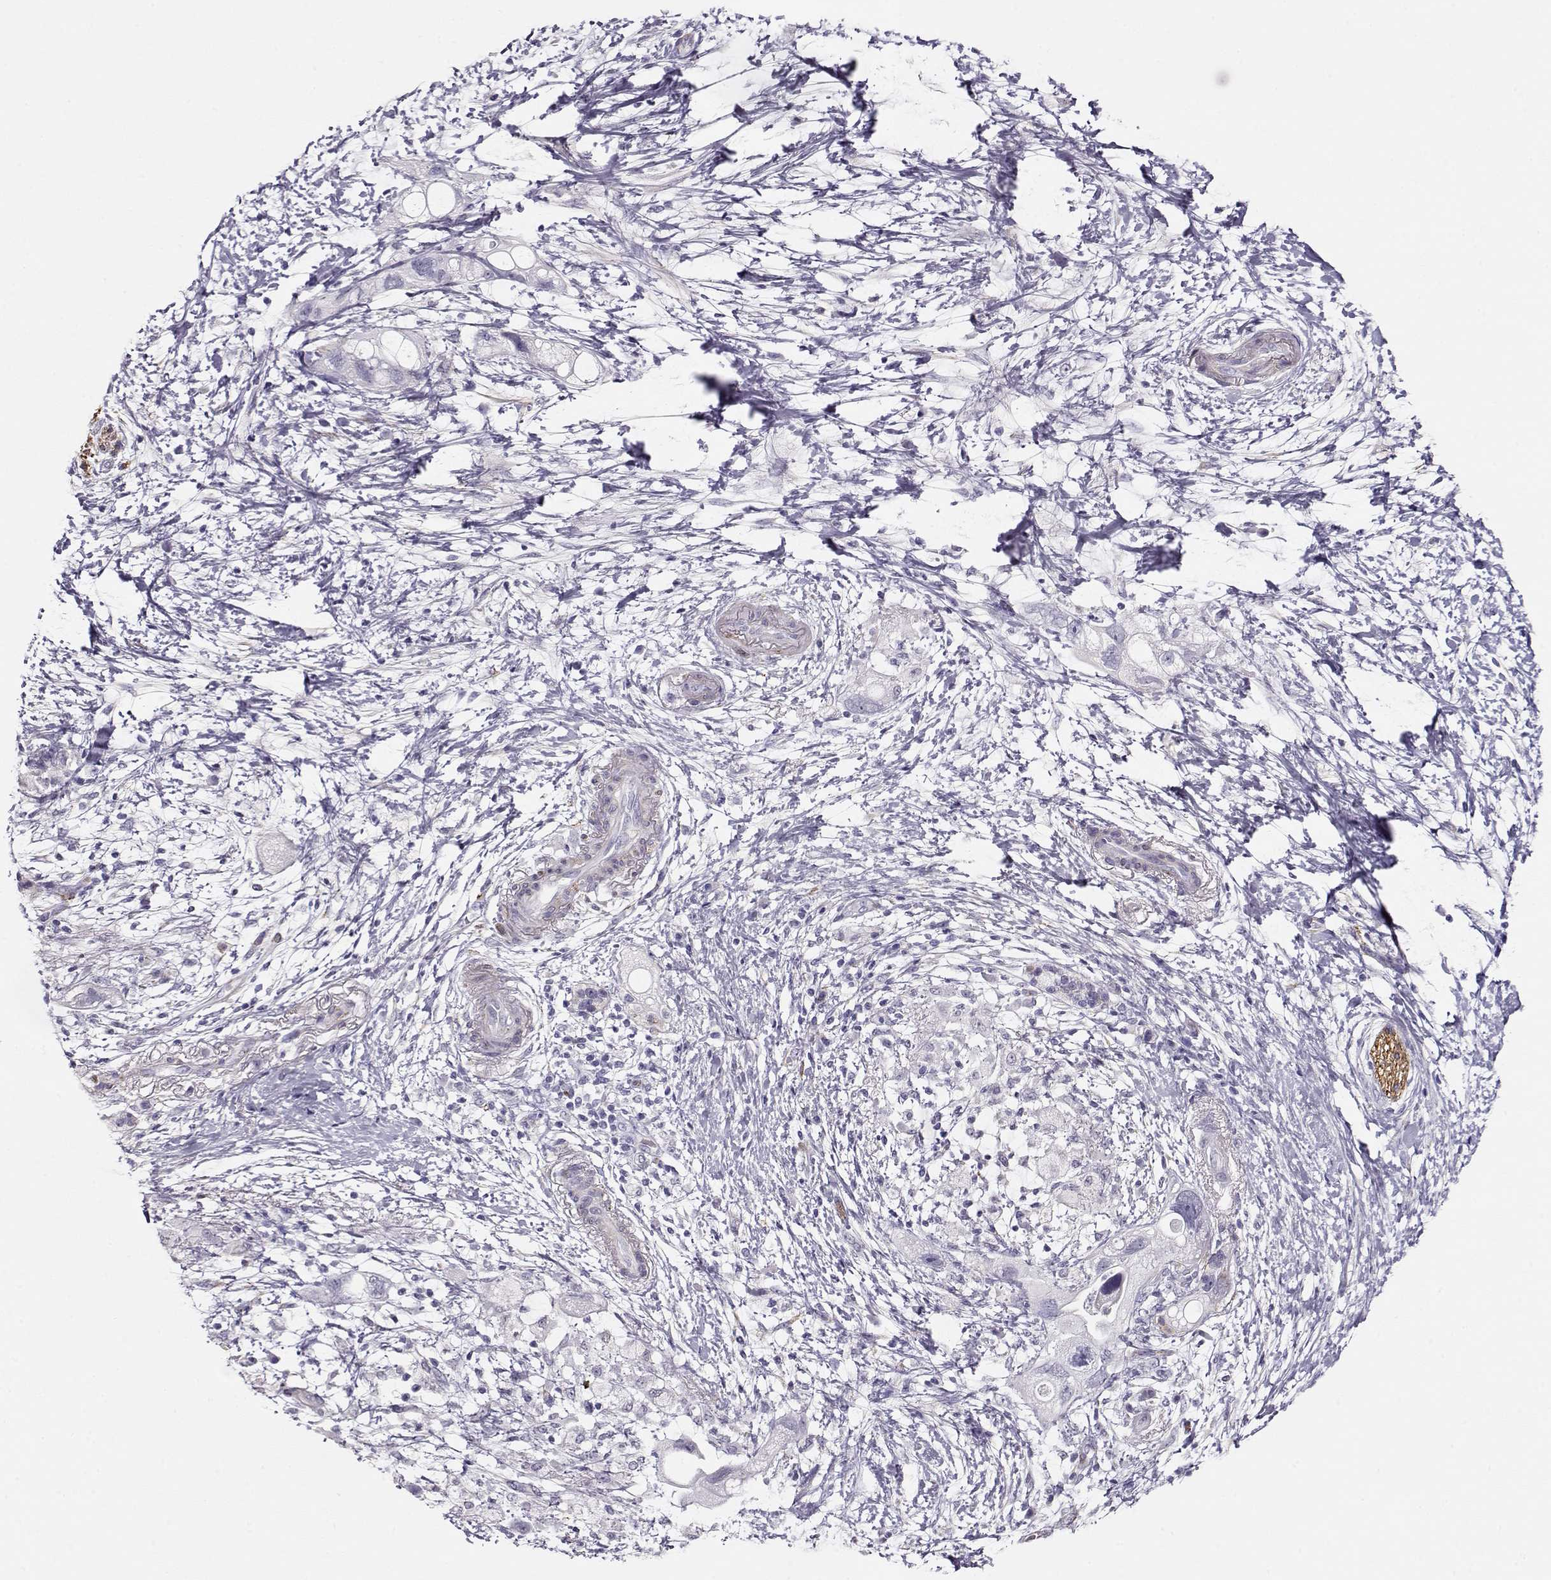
{"staining": {"intensity": "negative", "quantity": "none", "location": "none"}, "tissue": "pancreatic cancer", "cell_type": "Tumor cells", "image_type": "cancer", "snomed": [{"axis": "morphology", "description": "Adenocarcinoma, NOS"}, {"axis": "topography", "description": "Pancreas"}], "caption": "Tumor cells are negative for brown protein staining in adenocarcinoma (pancreatic).", "gene": "RBM44", "patient": {"sex": "female", "age": 72}}